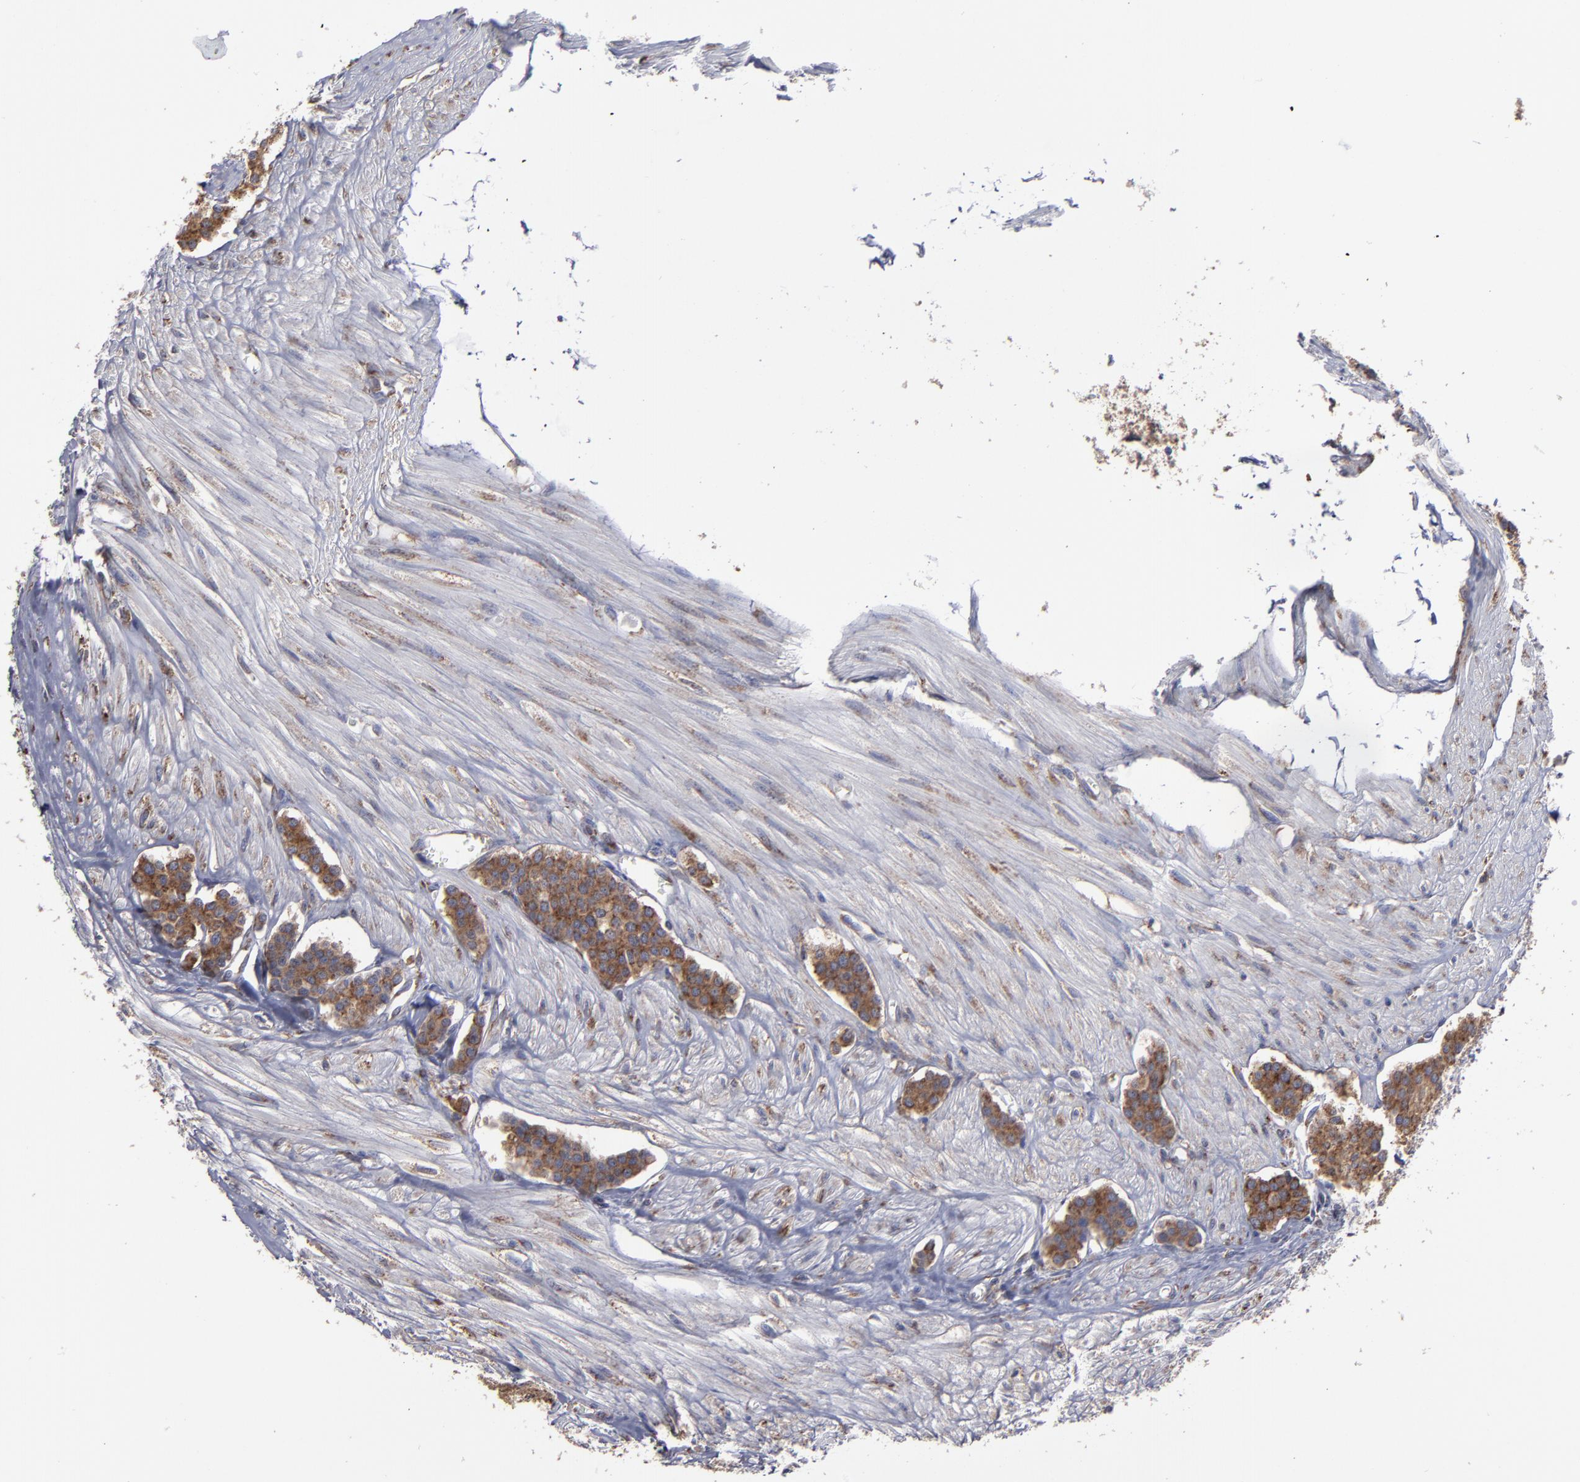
{"staining": {"intensity": "moderate", "quantity": ">75%", "location": "cytoplasmic/membranous"}, "tissue": "carcinoid", "cell_type": "Tumor cells", "image_type": "cancer", "snomed": [{"axis": "morphology", "description": "Carcinoid, malignant, NOS"}, {"axis": "topography", "description": "Small intestine"}], "caption": "Immunohistochemistry histopathology image of neoplastic tissue: carcinoid stained using immunohistochemistry (IHC) shows medium levels of moderate protein expression localized specifically in the cytoplasmic/membranous of tumor cells, appearing as a cytoplasmic/membranous brown color.", "gene": "SND1", "patient": {"sex": "male", "age": 60}}